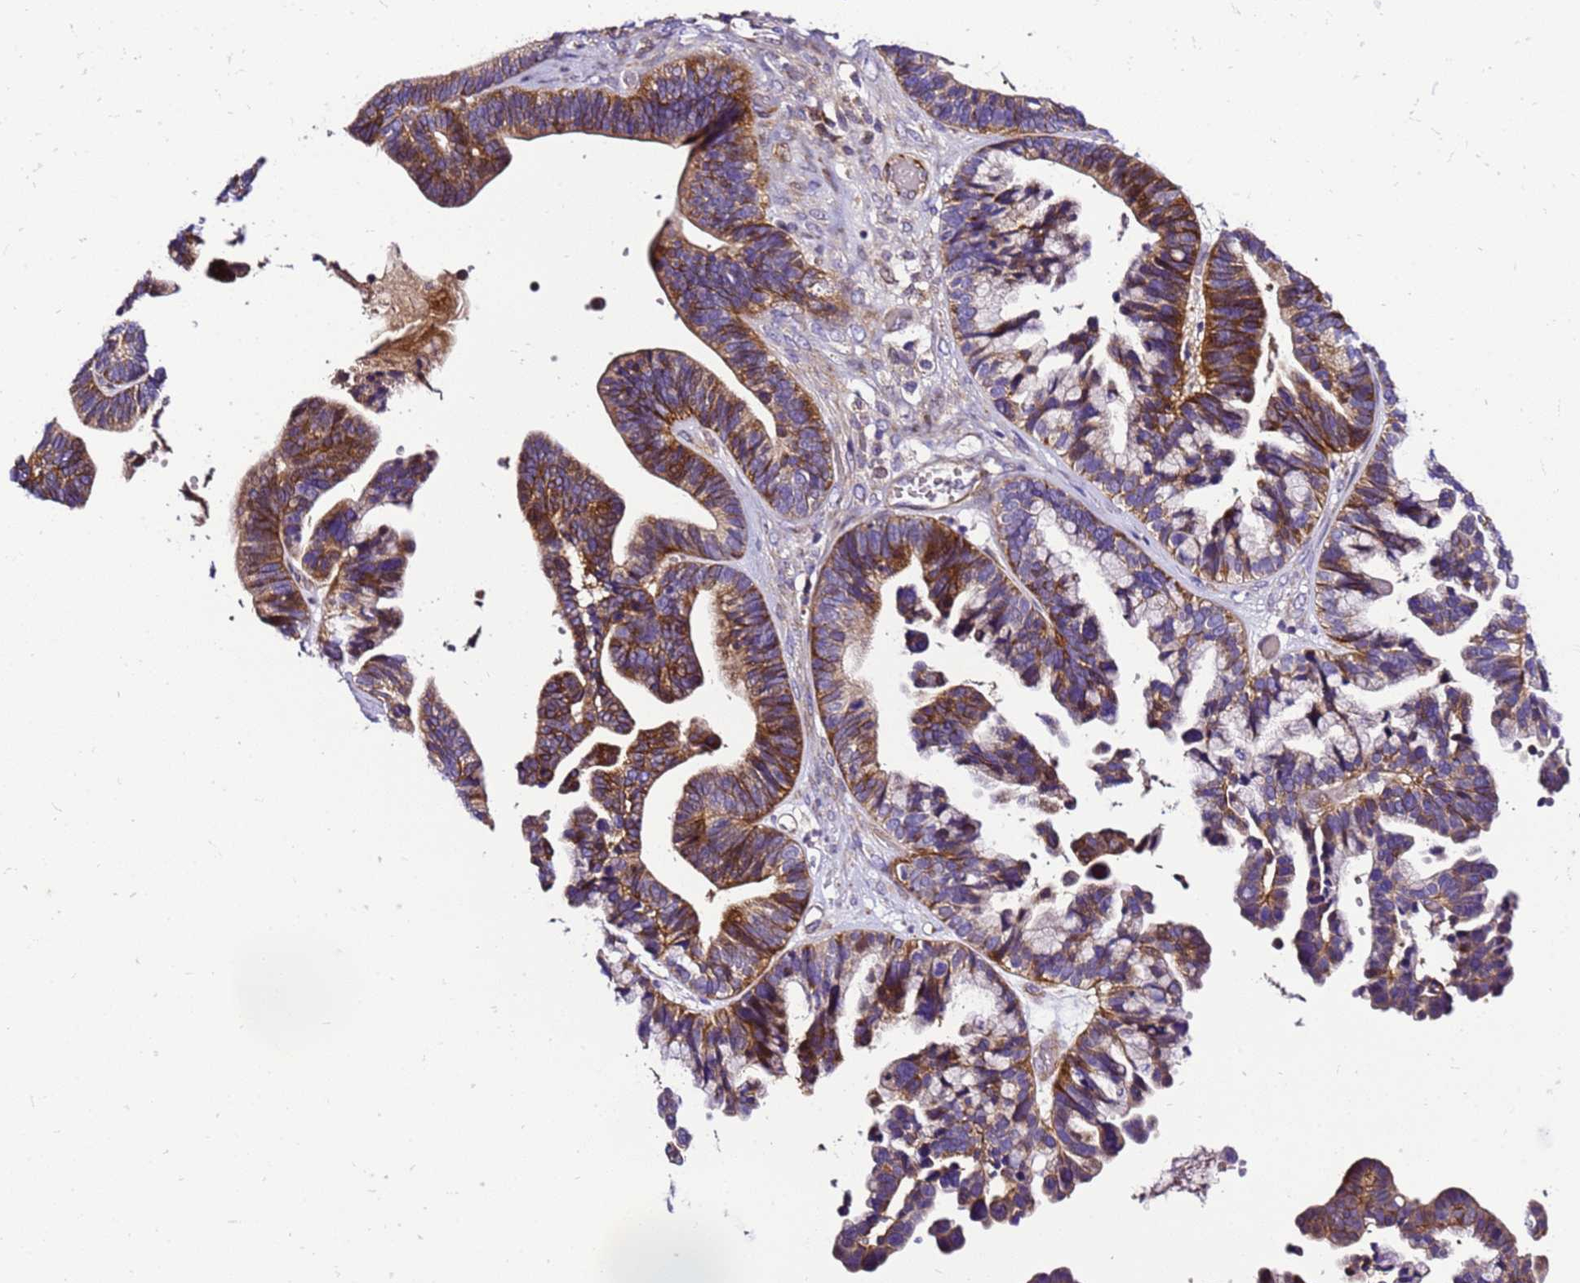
{"staining": {"intensity": "strong", "quantity": "25%-75%", "location": "cytoplasmic/membranous"}, "tissue": "ovarian cancer", "cell_type": "Tumor cells", "image_type": "cancer", "snomed": [{"axis": "morphology", "description": "Cystadenocarcinoma, serous, NOS"}, {"axis": "topography", "description": "Ovary"}], "caption": "Immunohistochemical staining of human ovarian serous cystadenocarcinoma displays high levels of strong cytoplasmic/membranous staining in about 25%-75% of tumor cells.", "gene": "ZNF417", "patient": {"sex": "female", "age": 56}}